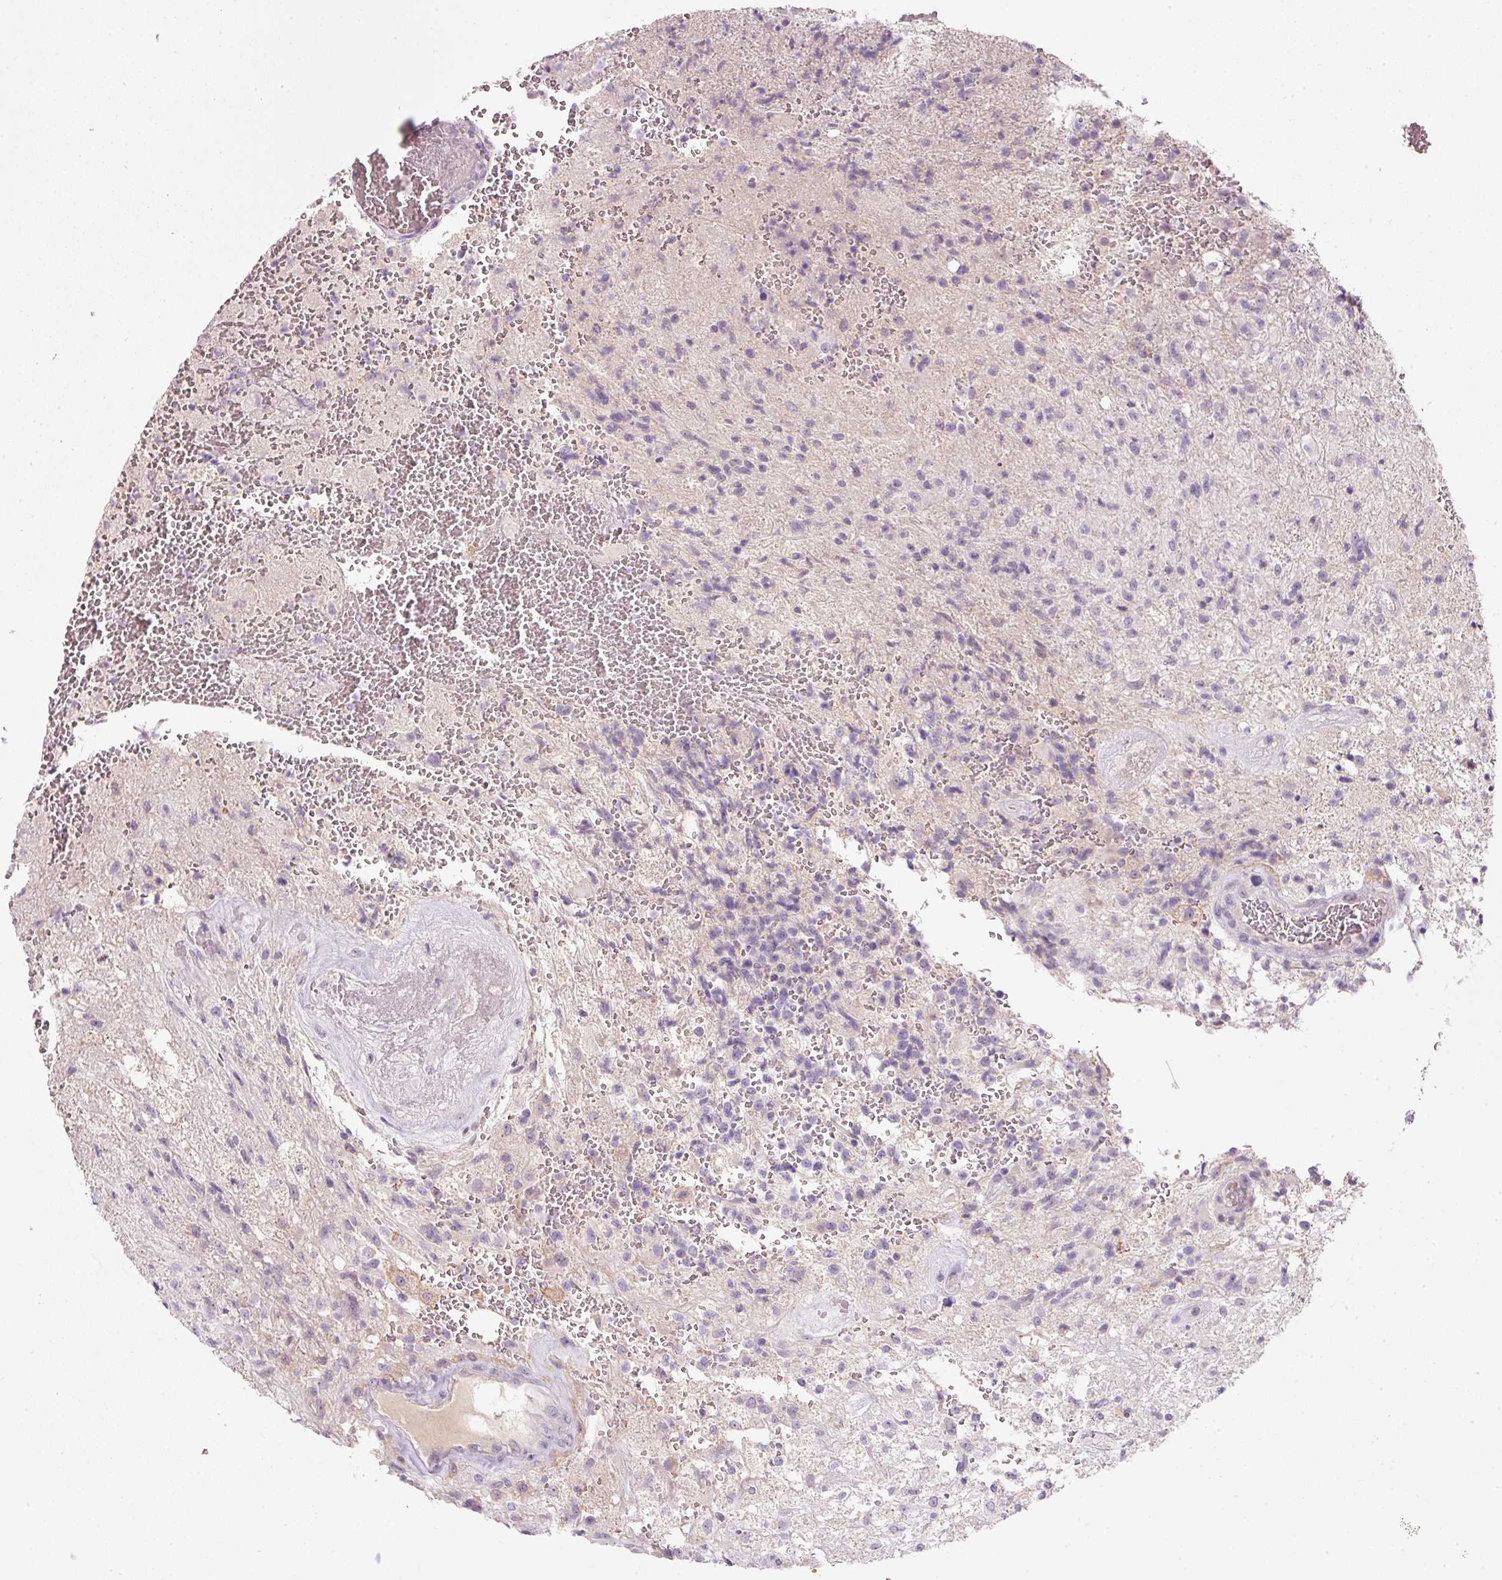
{"staining": {"intensity": "negative", "quantity": "none", "location": "none"}, "tissue": "glioma", "cell_type": "Tumor cells", "image_type": "cancer", "snomed": [{"axis": "morphology", "description": "Glioma, malignant, High grade"}, {"axis": "topography", "description": "Brain"}], "caption": "Glioma was stained to show a protein in brown. There is no significant positivity in tumor cells.", "gene": "TMEM37", "patient": {"sex": "male", "age": 56}}